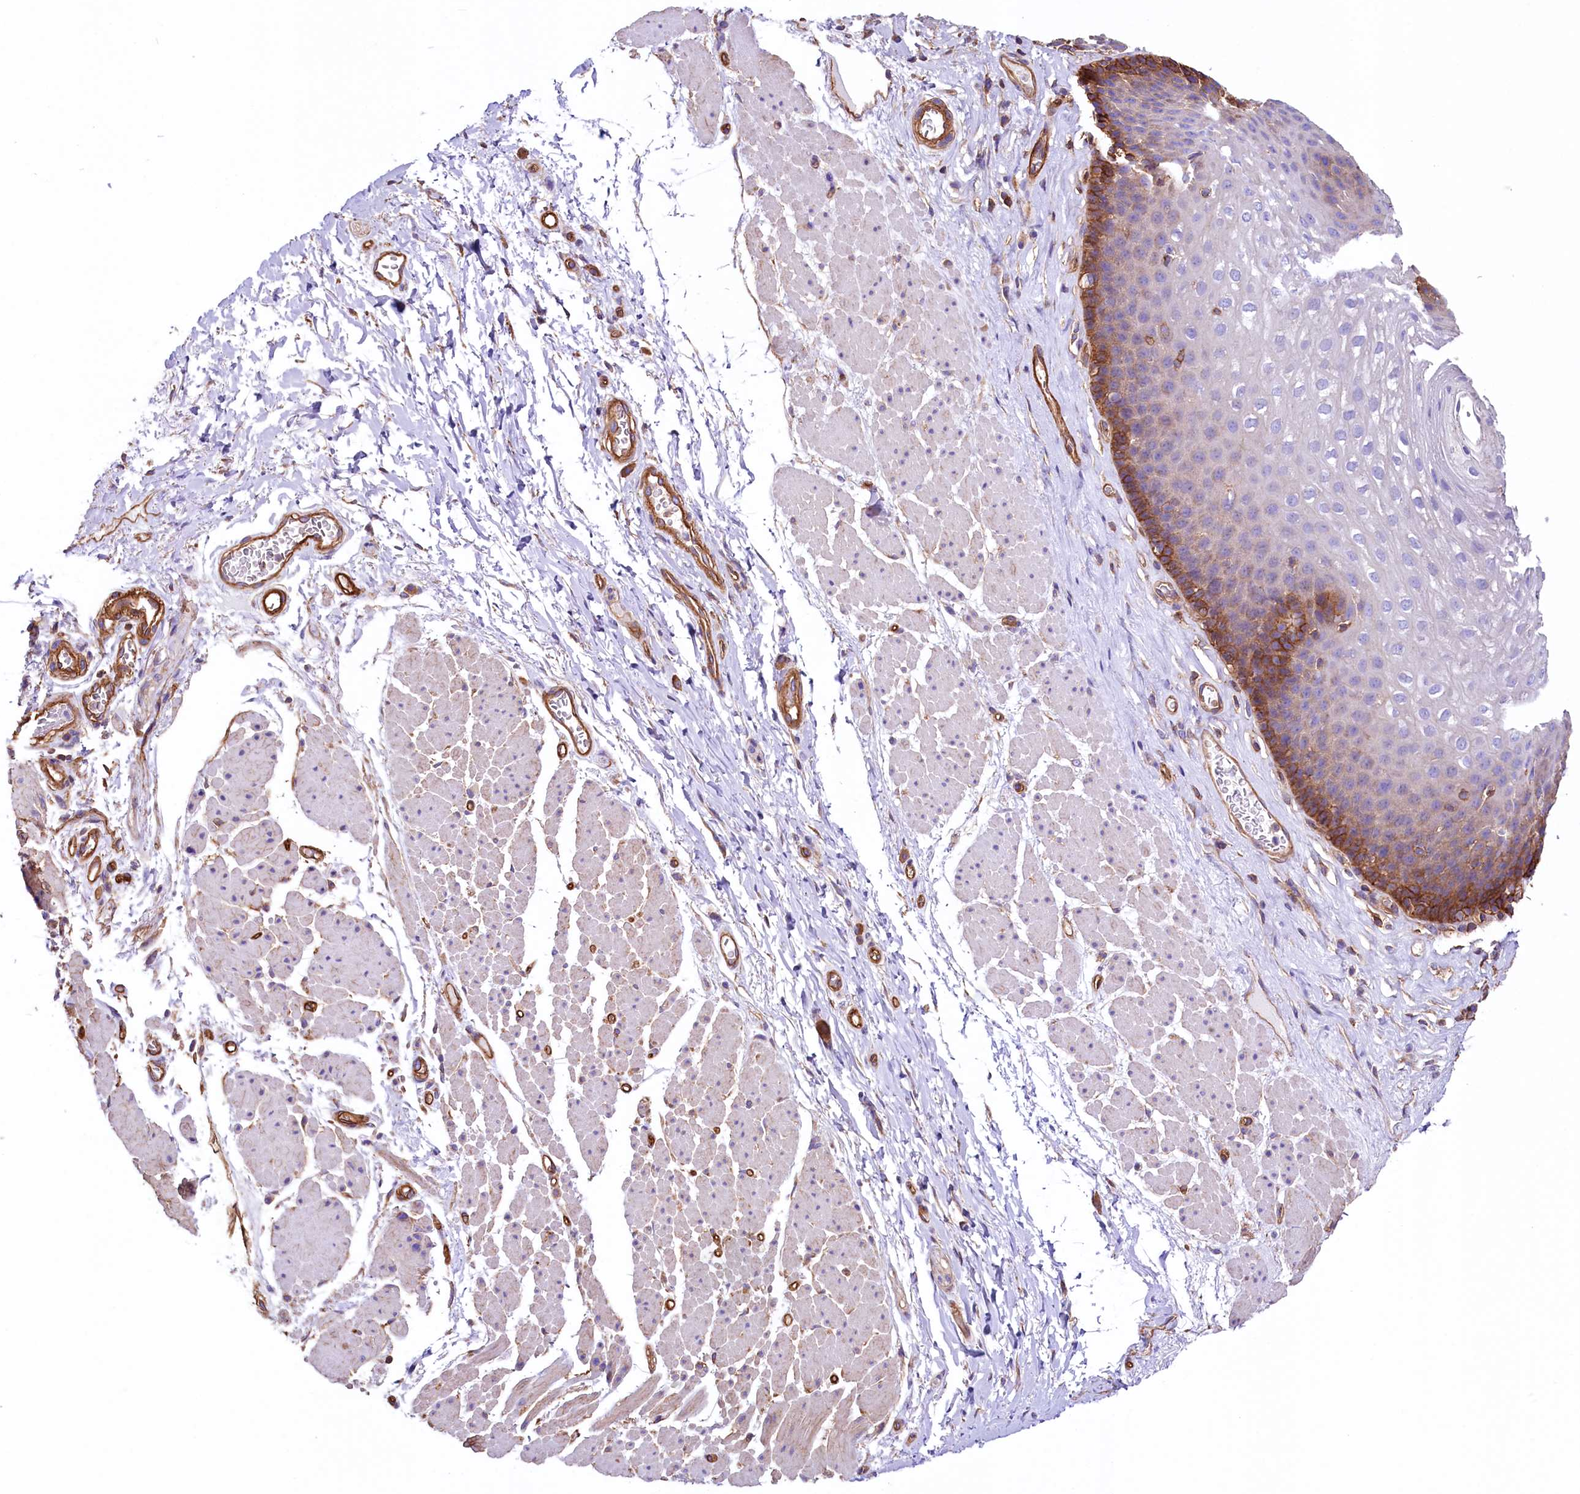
{"staining": {"intensity": "strong", "quantity": "<25%", "location": "cytoplasmic/membranous"}, "tissue": "esophagus", "cell_type": "Squamous epithelial cells", "image_type": "normal", "snomed": [{"axis": "morphology", "description": "Normal tissue, NOS"}, {"axis": "topography", "description": "Esophagus"}], "caption": "Immunohistochemistry (IHC) (DAB) staining of benign esophagus reveals strong cytoplasmic/membranous protein staining in about <25% of squamous epithelial cells. (IHC, brightfield microscopy, high magnification).", "gene": "ATP2B4", "patient": {"sex": "female", "age": 66}}